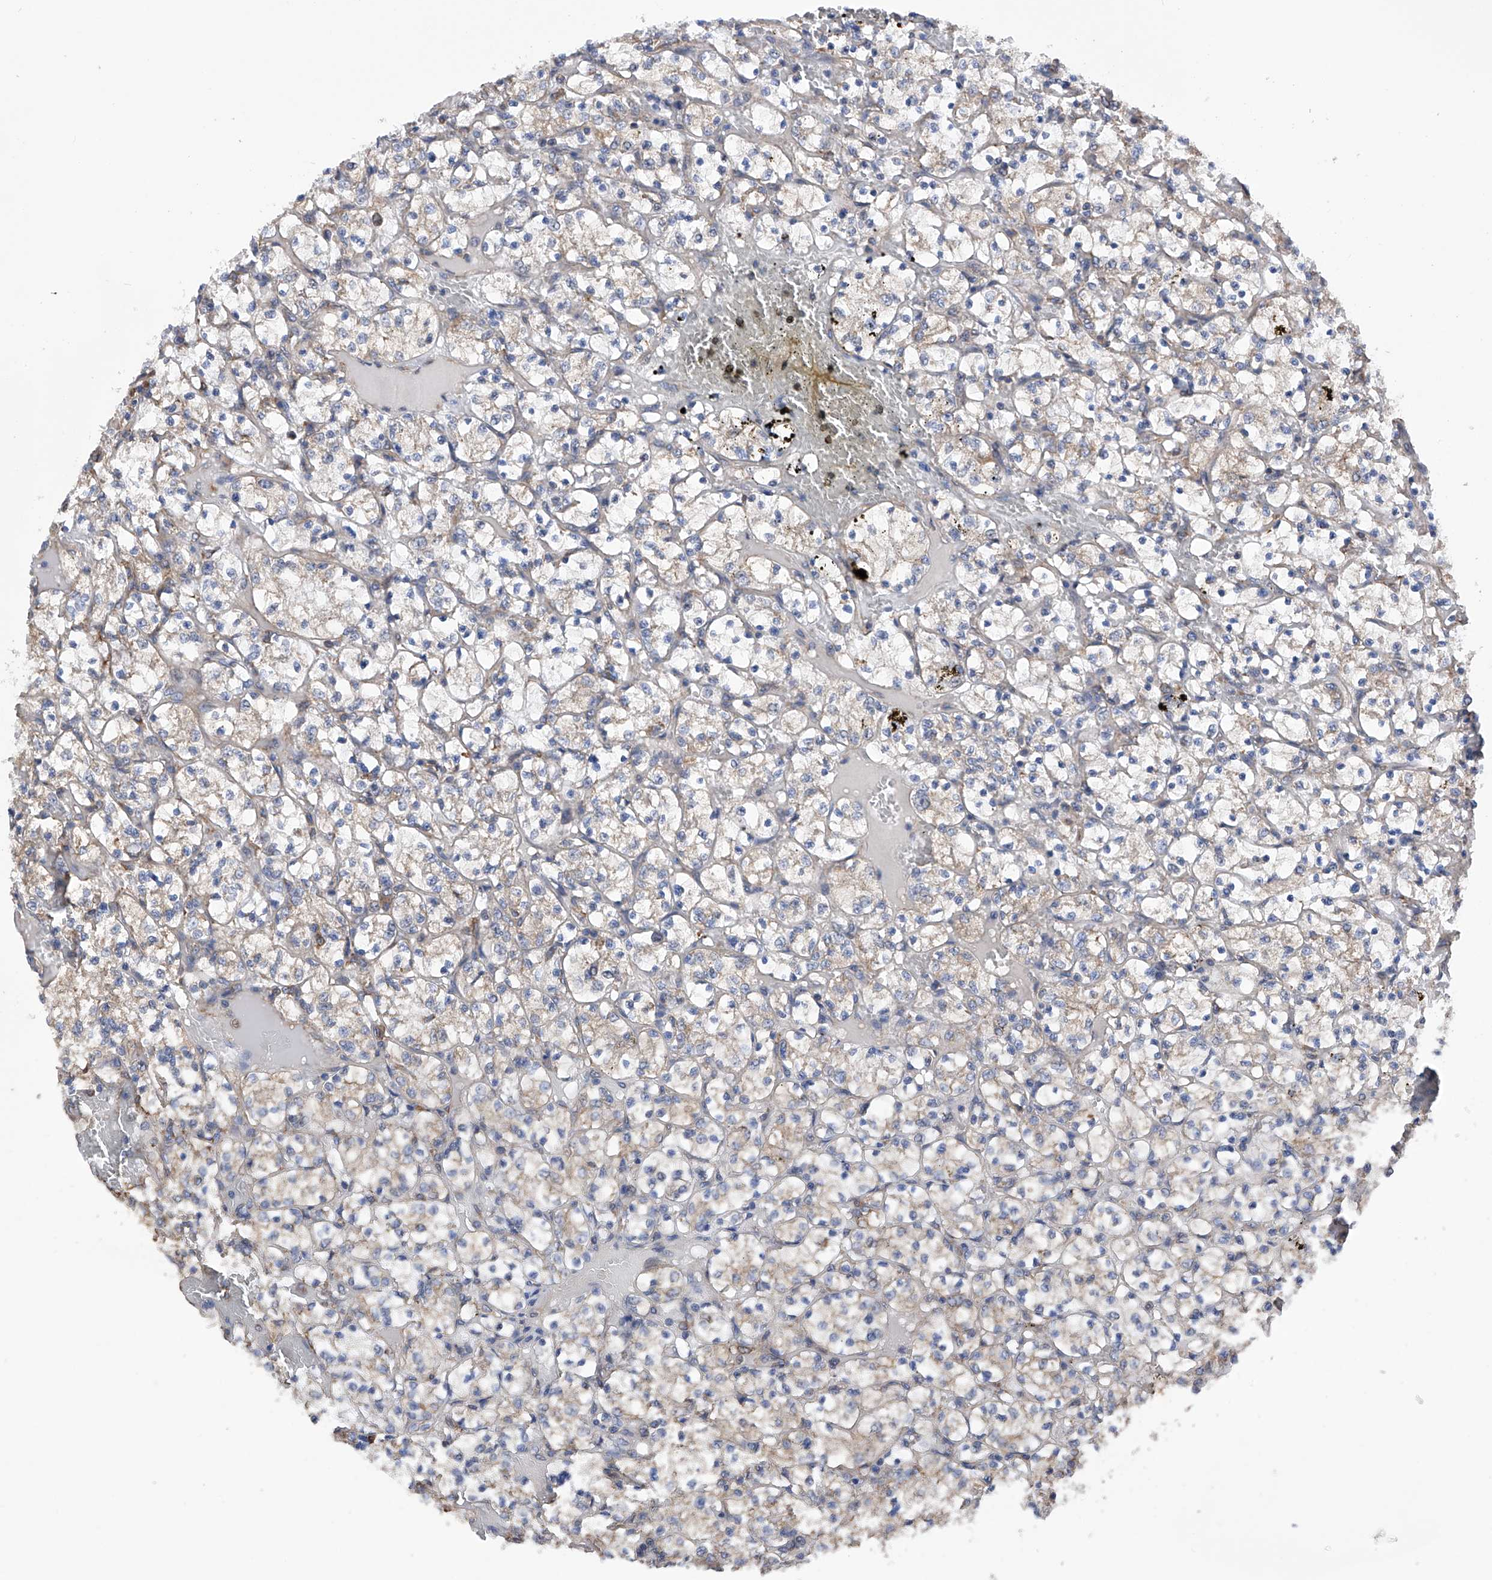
{"staining": {"intensity": "weak", "quantity": "<25%", "location": "cytoplasmic/membranous"}, "tissue": "renal cancer", "cell_type": "Tumor cells", "image_type": "cancer", "snomed": [{"axis": "morphology", "description": "Adenocarcinoma, NOS"}, {"axis": "topography", "description": "Kidney"}], "caption": "Photomicrograph shows no protein positivity in tumor cells of renal adenocarcinoma tissue.", "gene": "DNAH8", "patient": {"sex": "female", "age": 69}}